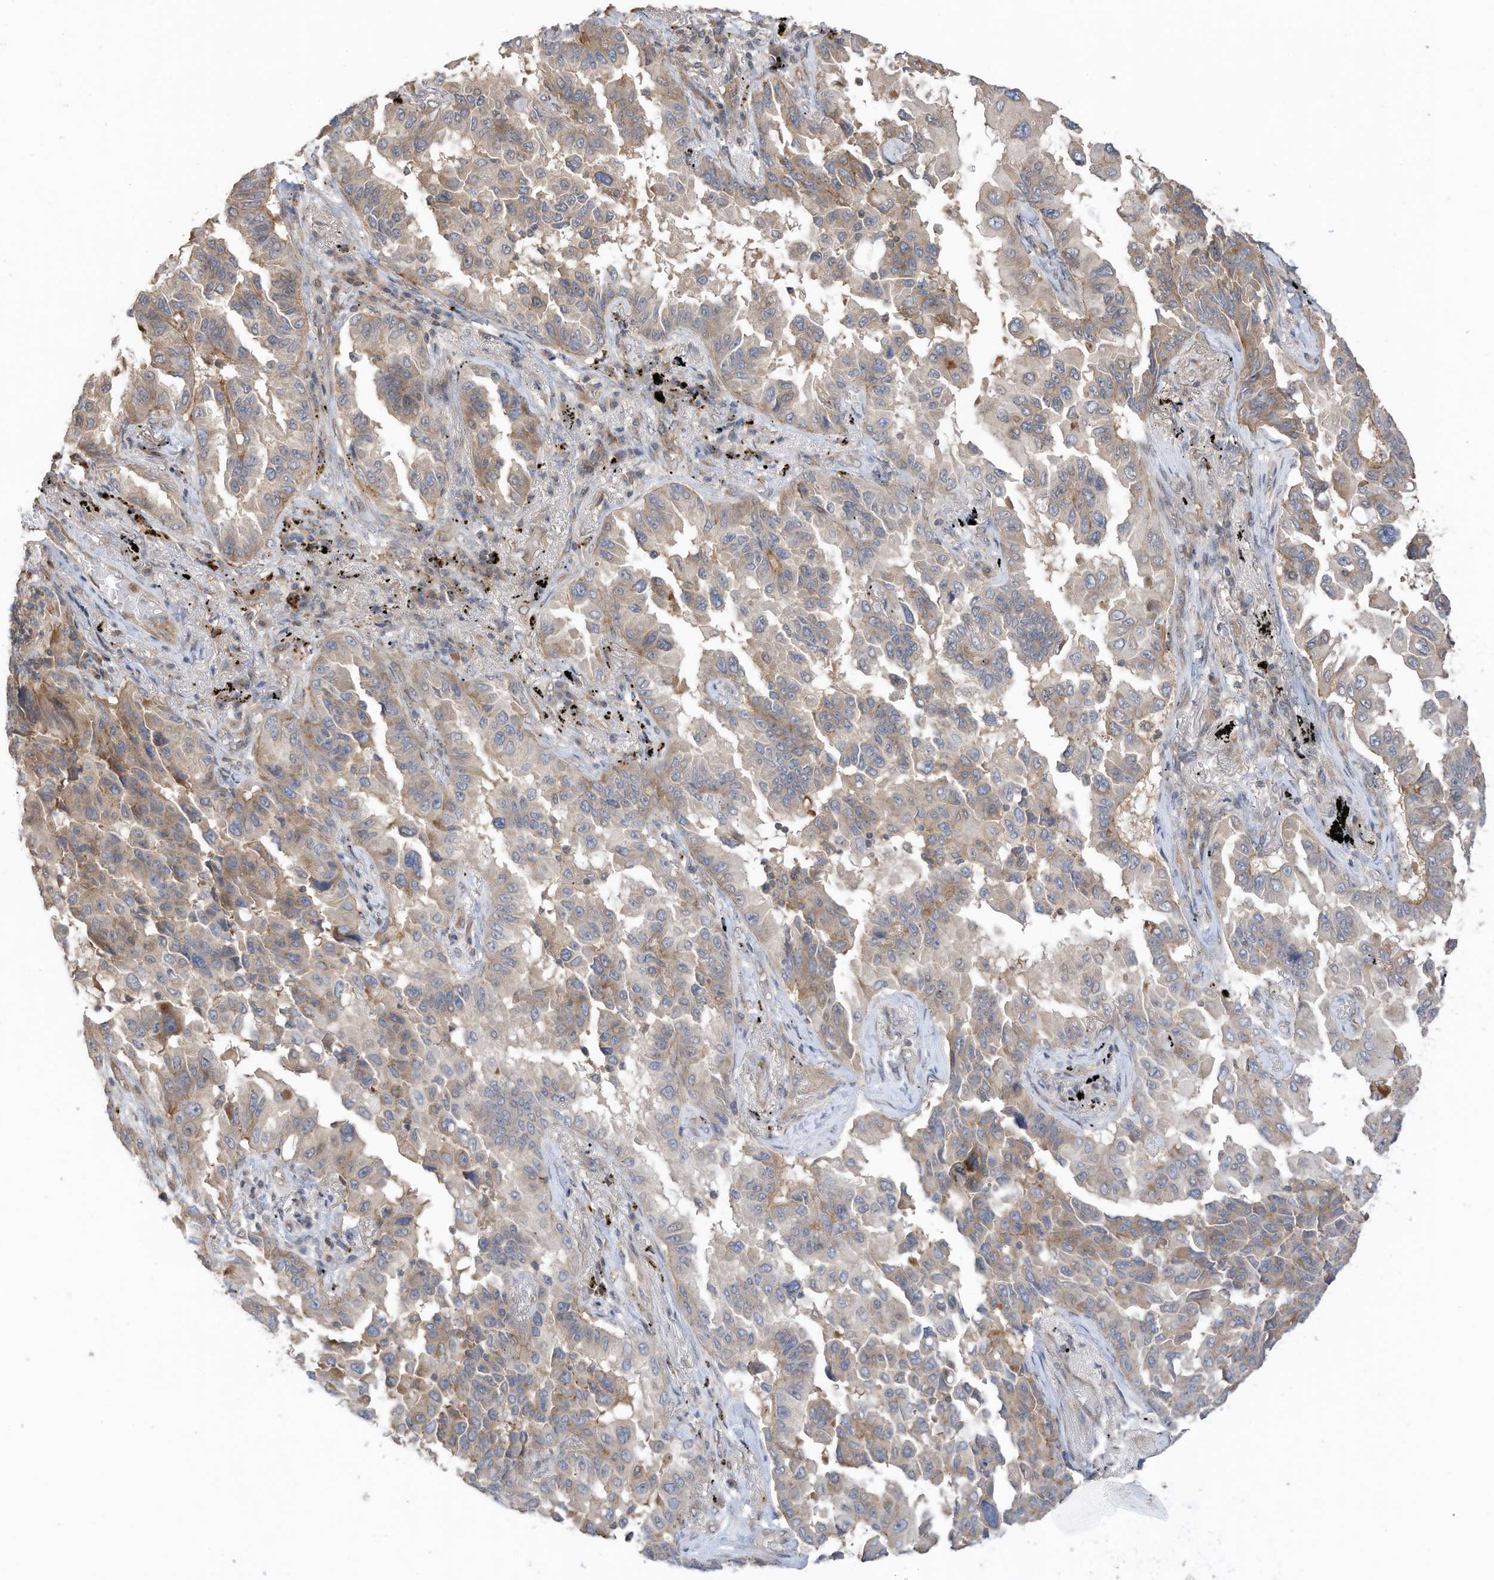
{"staining": {"intensity": "moderate", "quantity": "25%-75%", "location": "cytoplasmic/membranous"}, "tissue": "lung cancer", "cell_type": "Tumor cells", "image_type": "cancer", "snomed": [{"axis": "morphology", "description": "Adenocarcinoma, NOS"}, {"axis": "topography", "description": "Lung"}], "caption": "High-magnification brightfield microscopy of lung cancer (adenocarcinoma) stained with DAB (3,3'-diaminobenzidine) (brown) and counterstained with hematoxylin (blue). tumor cells exhibit moderate cytoplasmic/membranous staining is present in about25%-75% of cells.", "gene": "REC8", "patient": {"sex": "female", "age": 67}}